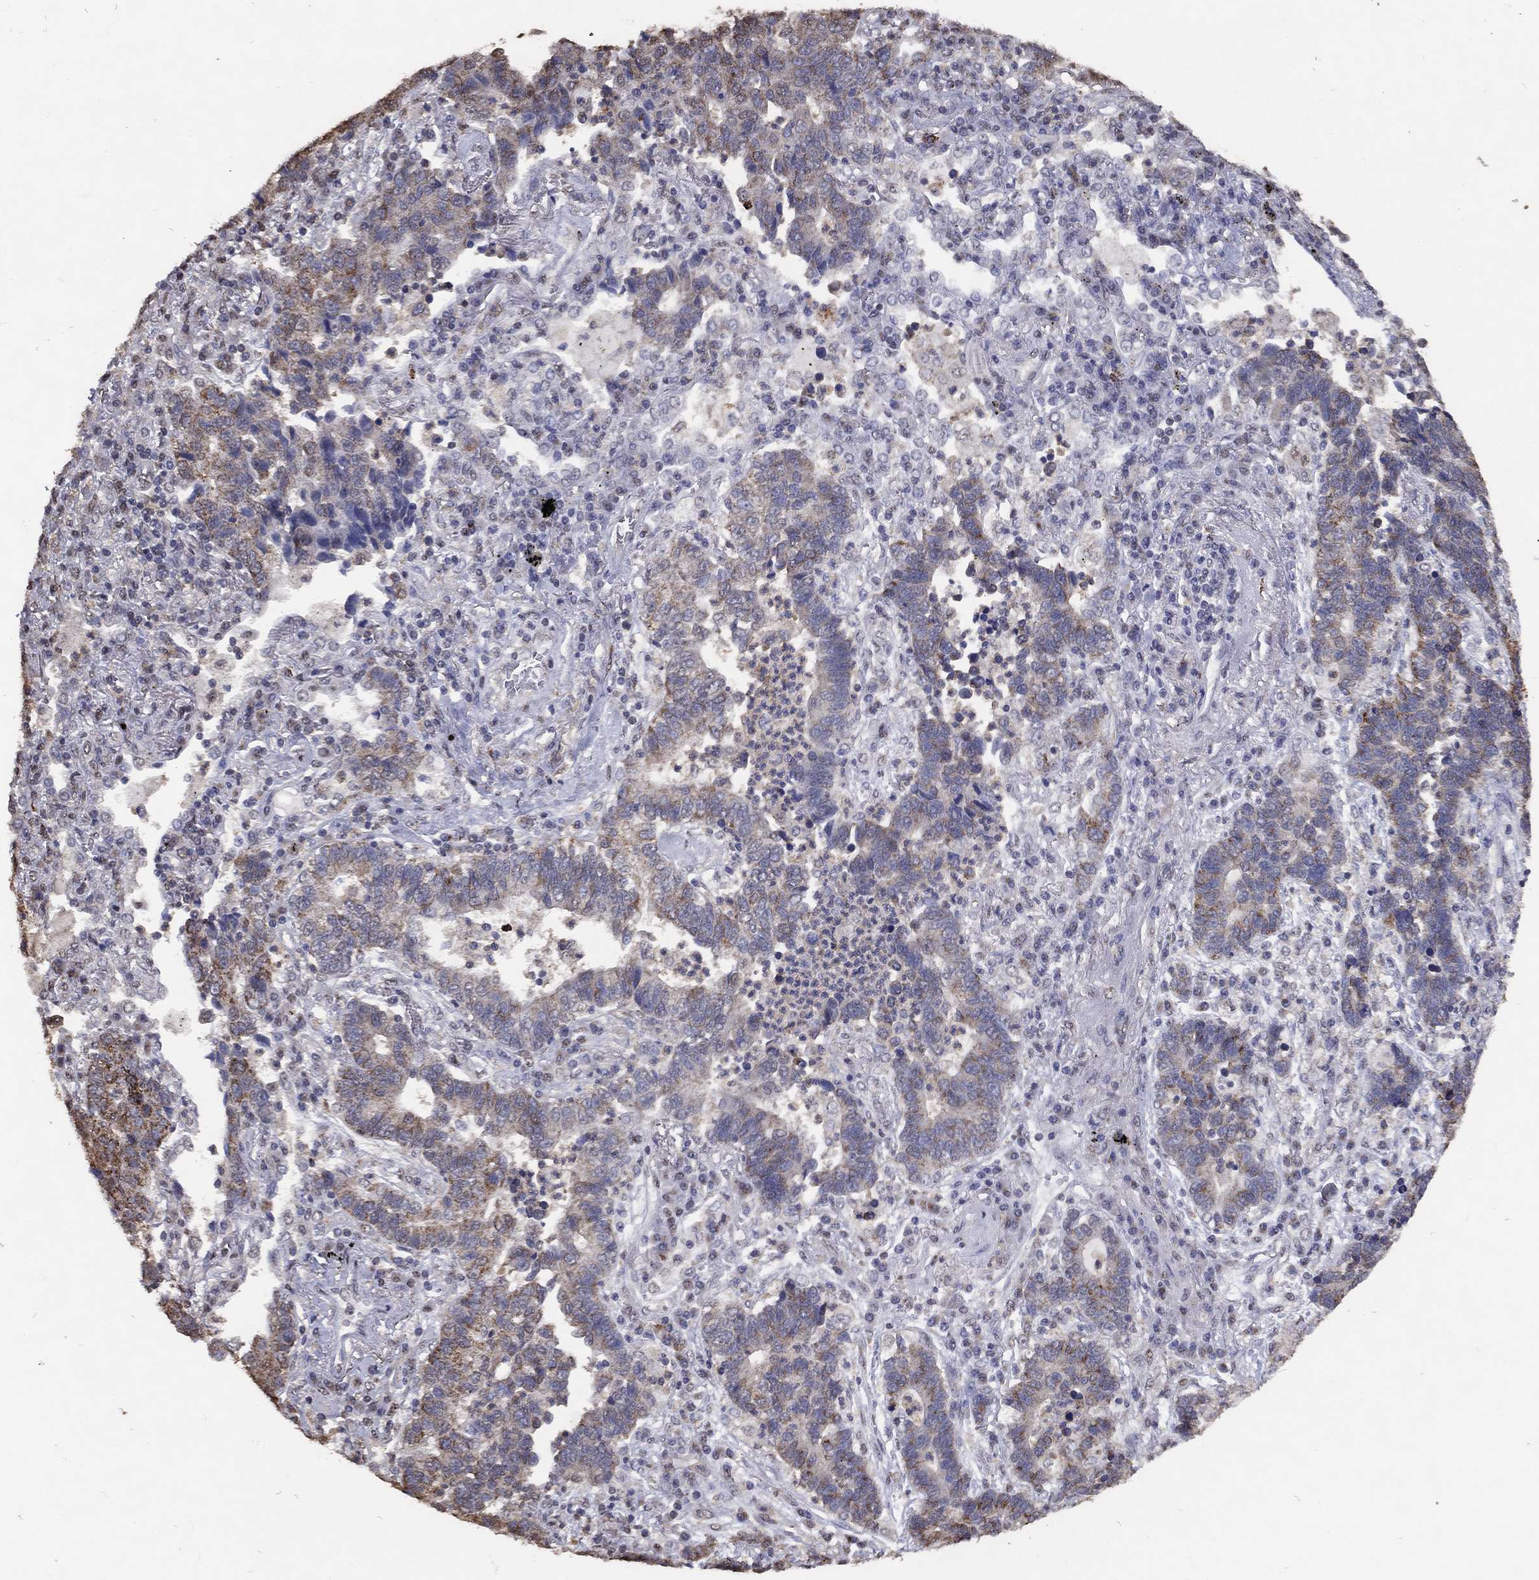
{"staining": {"intensity": "moderate", "quantity": ">75%", "location": "cytoplasmic/membranous"}, "tissue": "lung cancer", "cell_type": "Tumor cells", "image_type": "cancer", "snomed": [{"axis": "morphology", "description": "Adenocarcinoma, NOS"}, {"axis": "topography", "description": "Lung"}], "caption": "Immunohistochemical staining of human lung cancer demonstrates medium levels of moderate cytoplasmic/membranous protein positivity in approximately >75% of tumor cells. The staining is performed using DAB brown chromogen to label protein expression. The nuclei are counter-stained blue using hematoxylin.", "gene": "GPR183", "patient": {"sex": "female", "age": 57}}